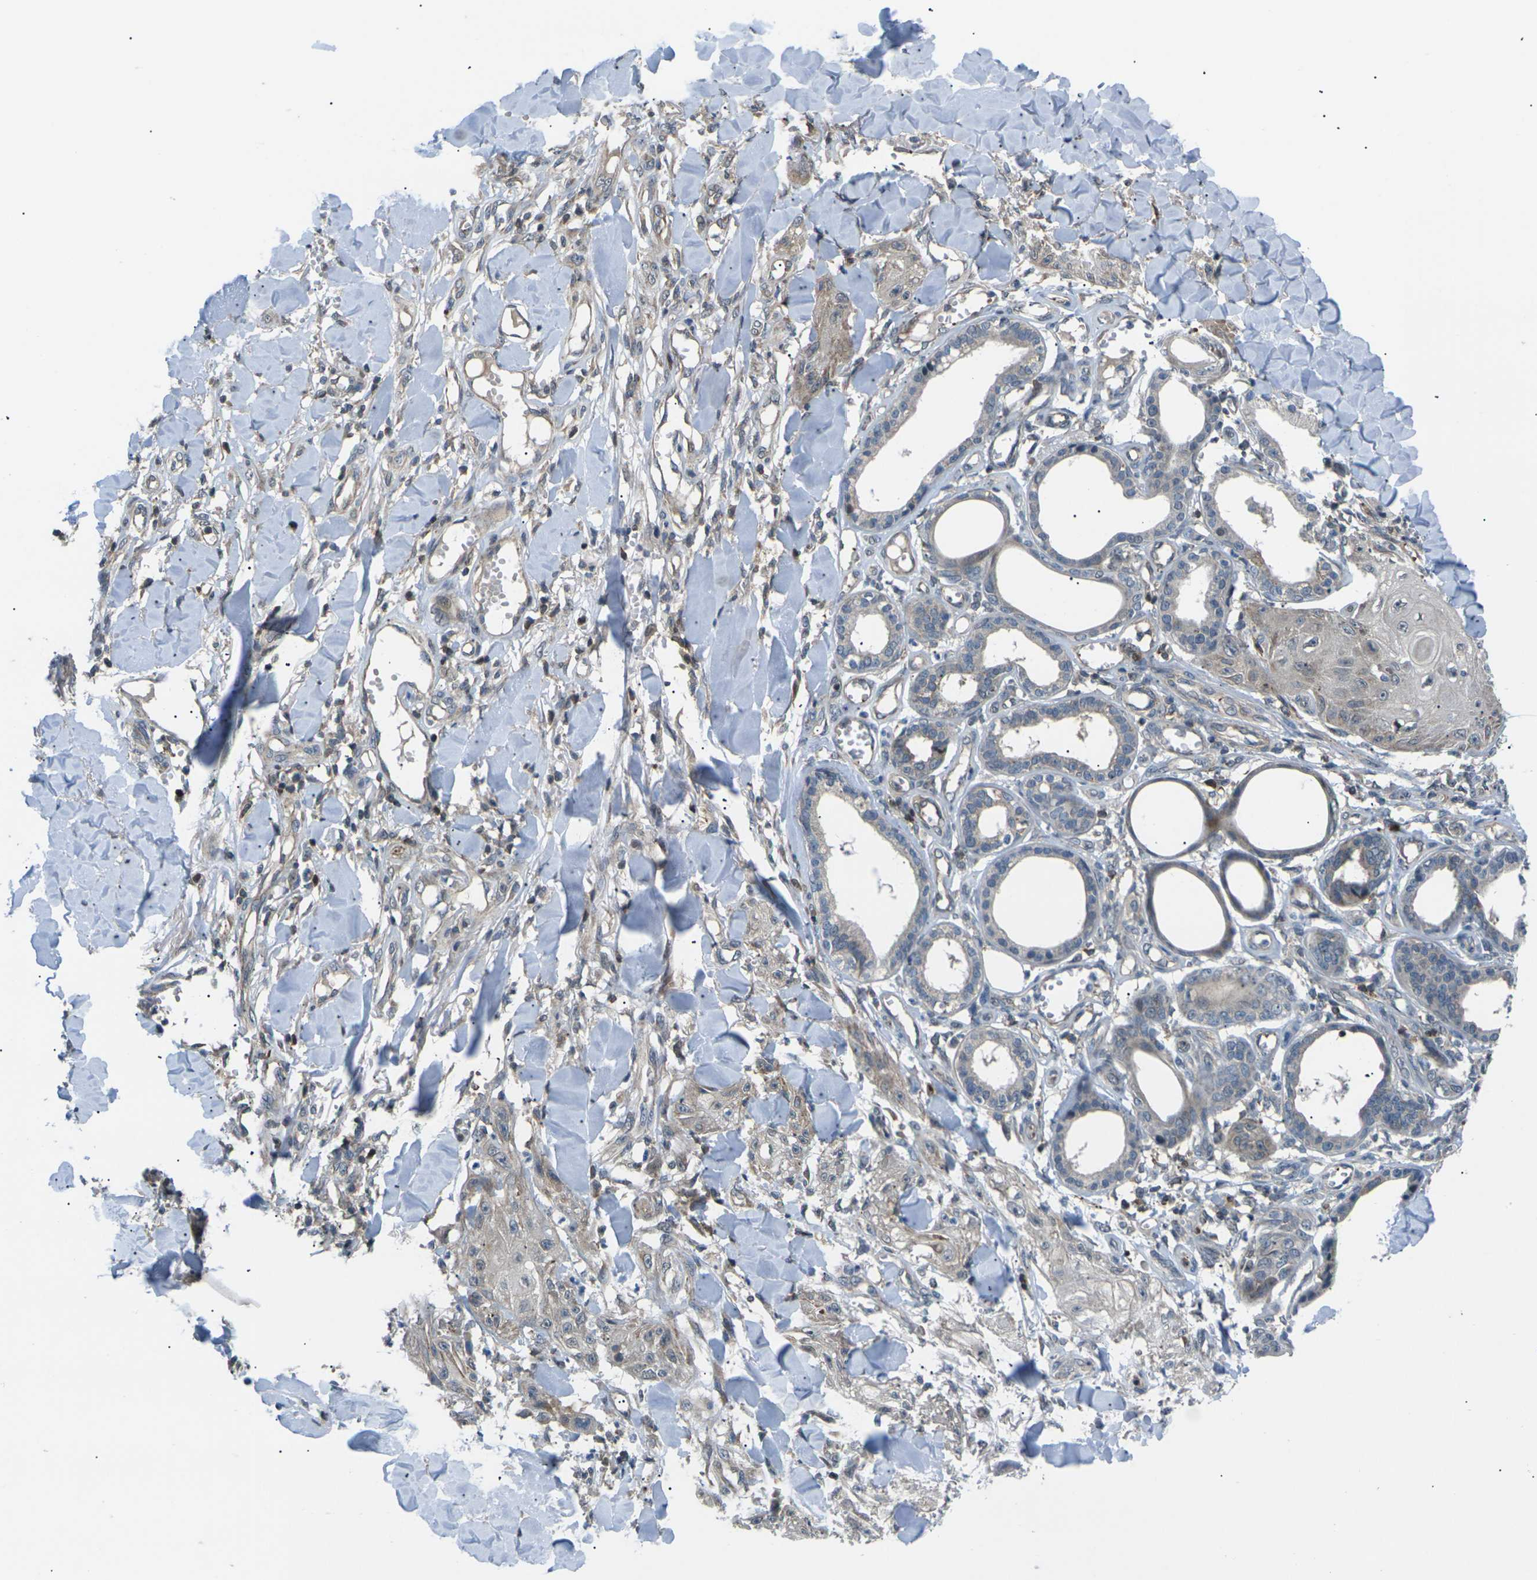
{"staining": {"intensity": "weak", "quantity": "<25%", "location": "cytoplasmic/membranous"}, "tissue": "skin cancer", "cell_type": "Tumor cells", "image_type": "cancer", "snomed": [{"axis": "morphology", "description": "Squamous cell carcinoma, NOS"}, {"axis": "topography", "description": "Skin"}], "caption": "The micrograph exhibits no staining of tumor cells in squamous cell carcinoma (skin).", "gene": "RPS6KA3", "patient": {"sex": "male", "age": 74}}